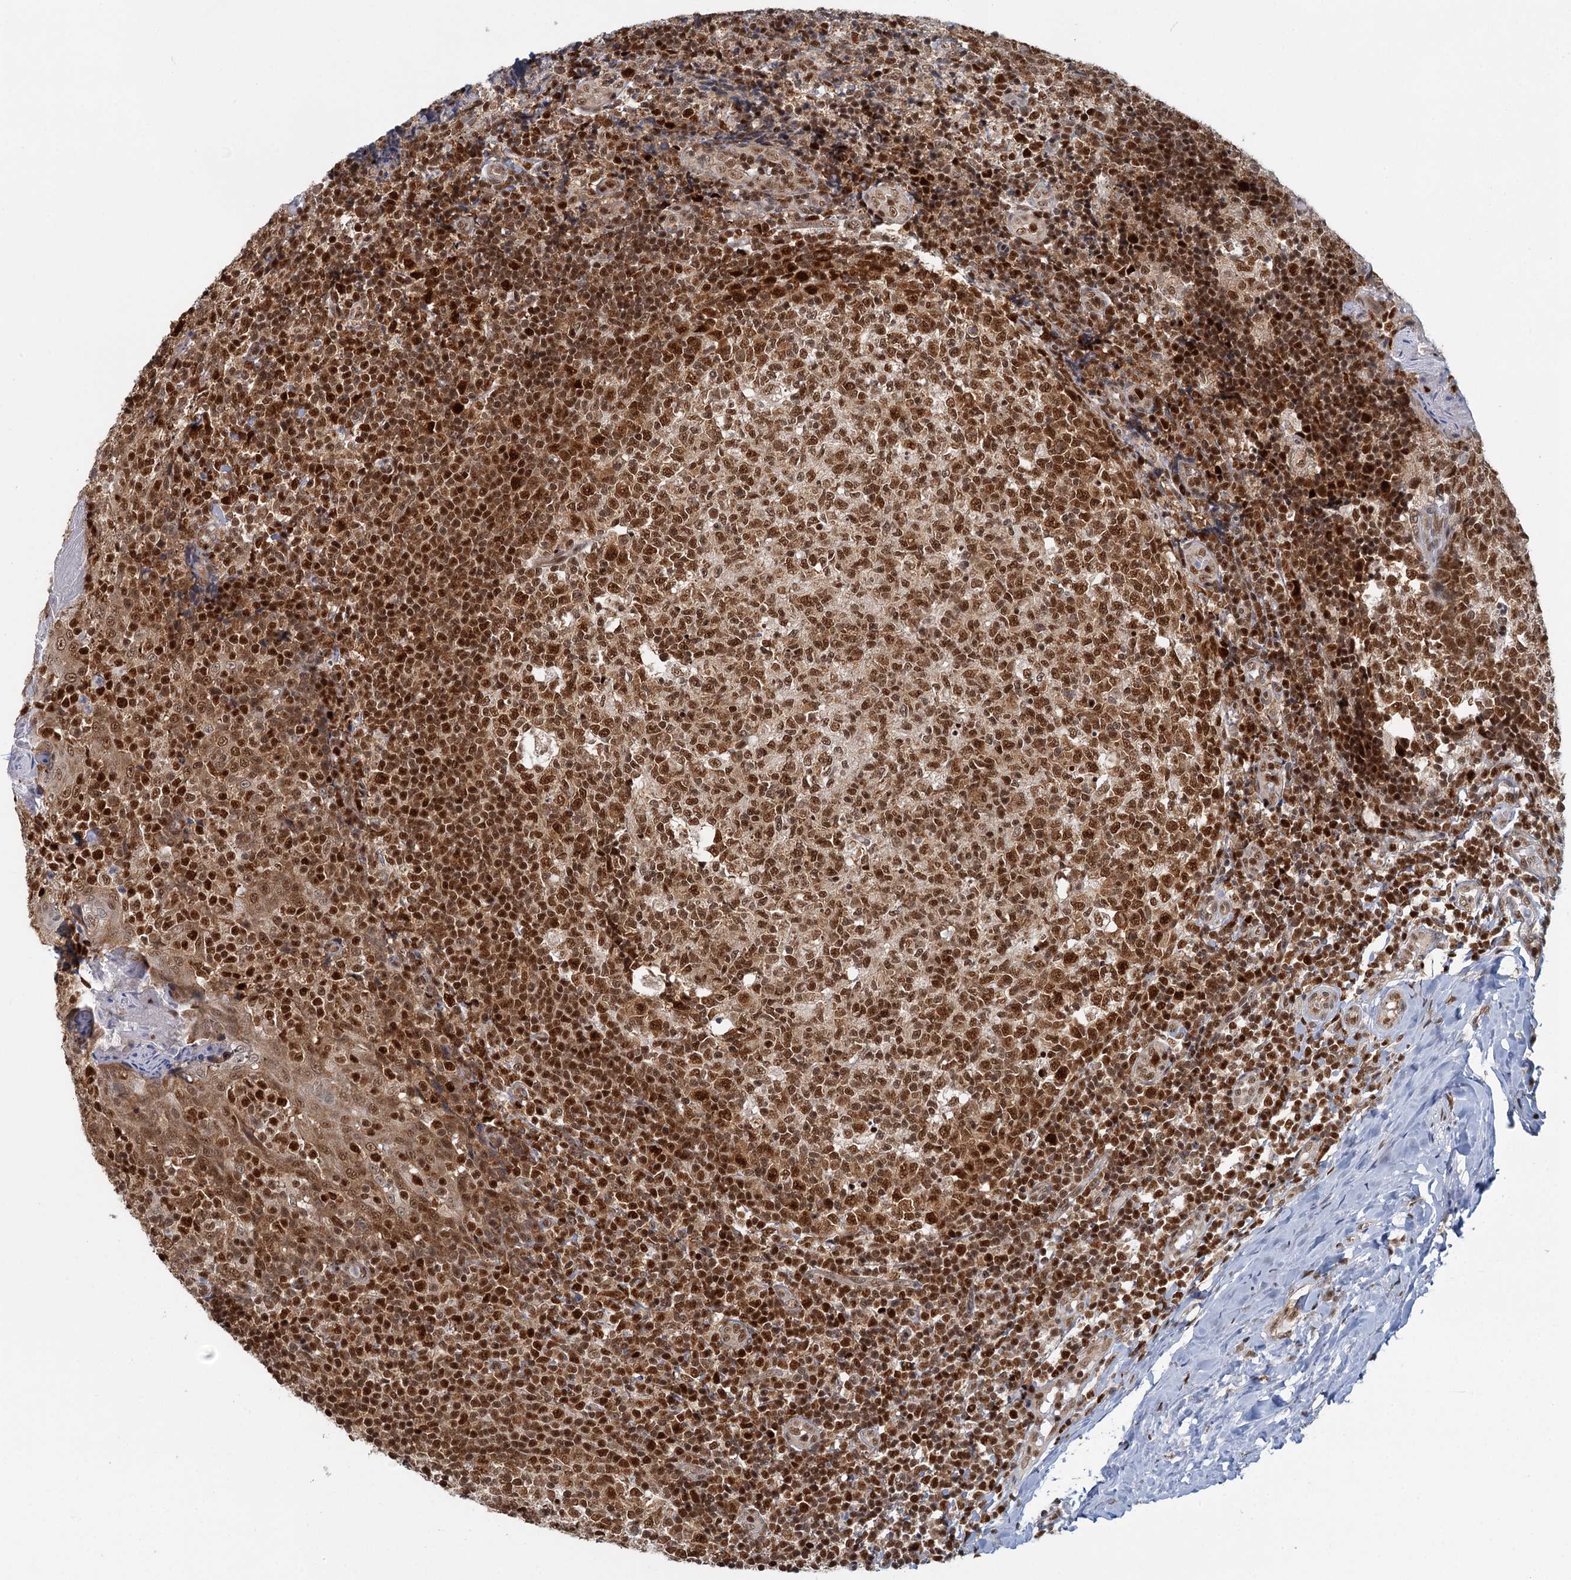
{"staining": {"intensity": "strong", "quantity": ">75%", "location": "nuclear"}, "tissue": "tonsil", "cell_type": "Germinal center cells", "image_type": "normal", "snomed": [{"axis": "morphology", "description": "Normal tissue, NOS"}, {"axis": "topography", "description": "Tonsil"}], "caption": "Immunohistochemical staining of benign tonsil displays high levels of strong nuclear staining in about >75% of germinal center cells.", "gene": "GPATCH11", "patient": {"sex": "female", "age": 19}}